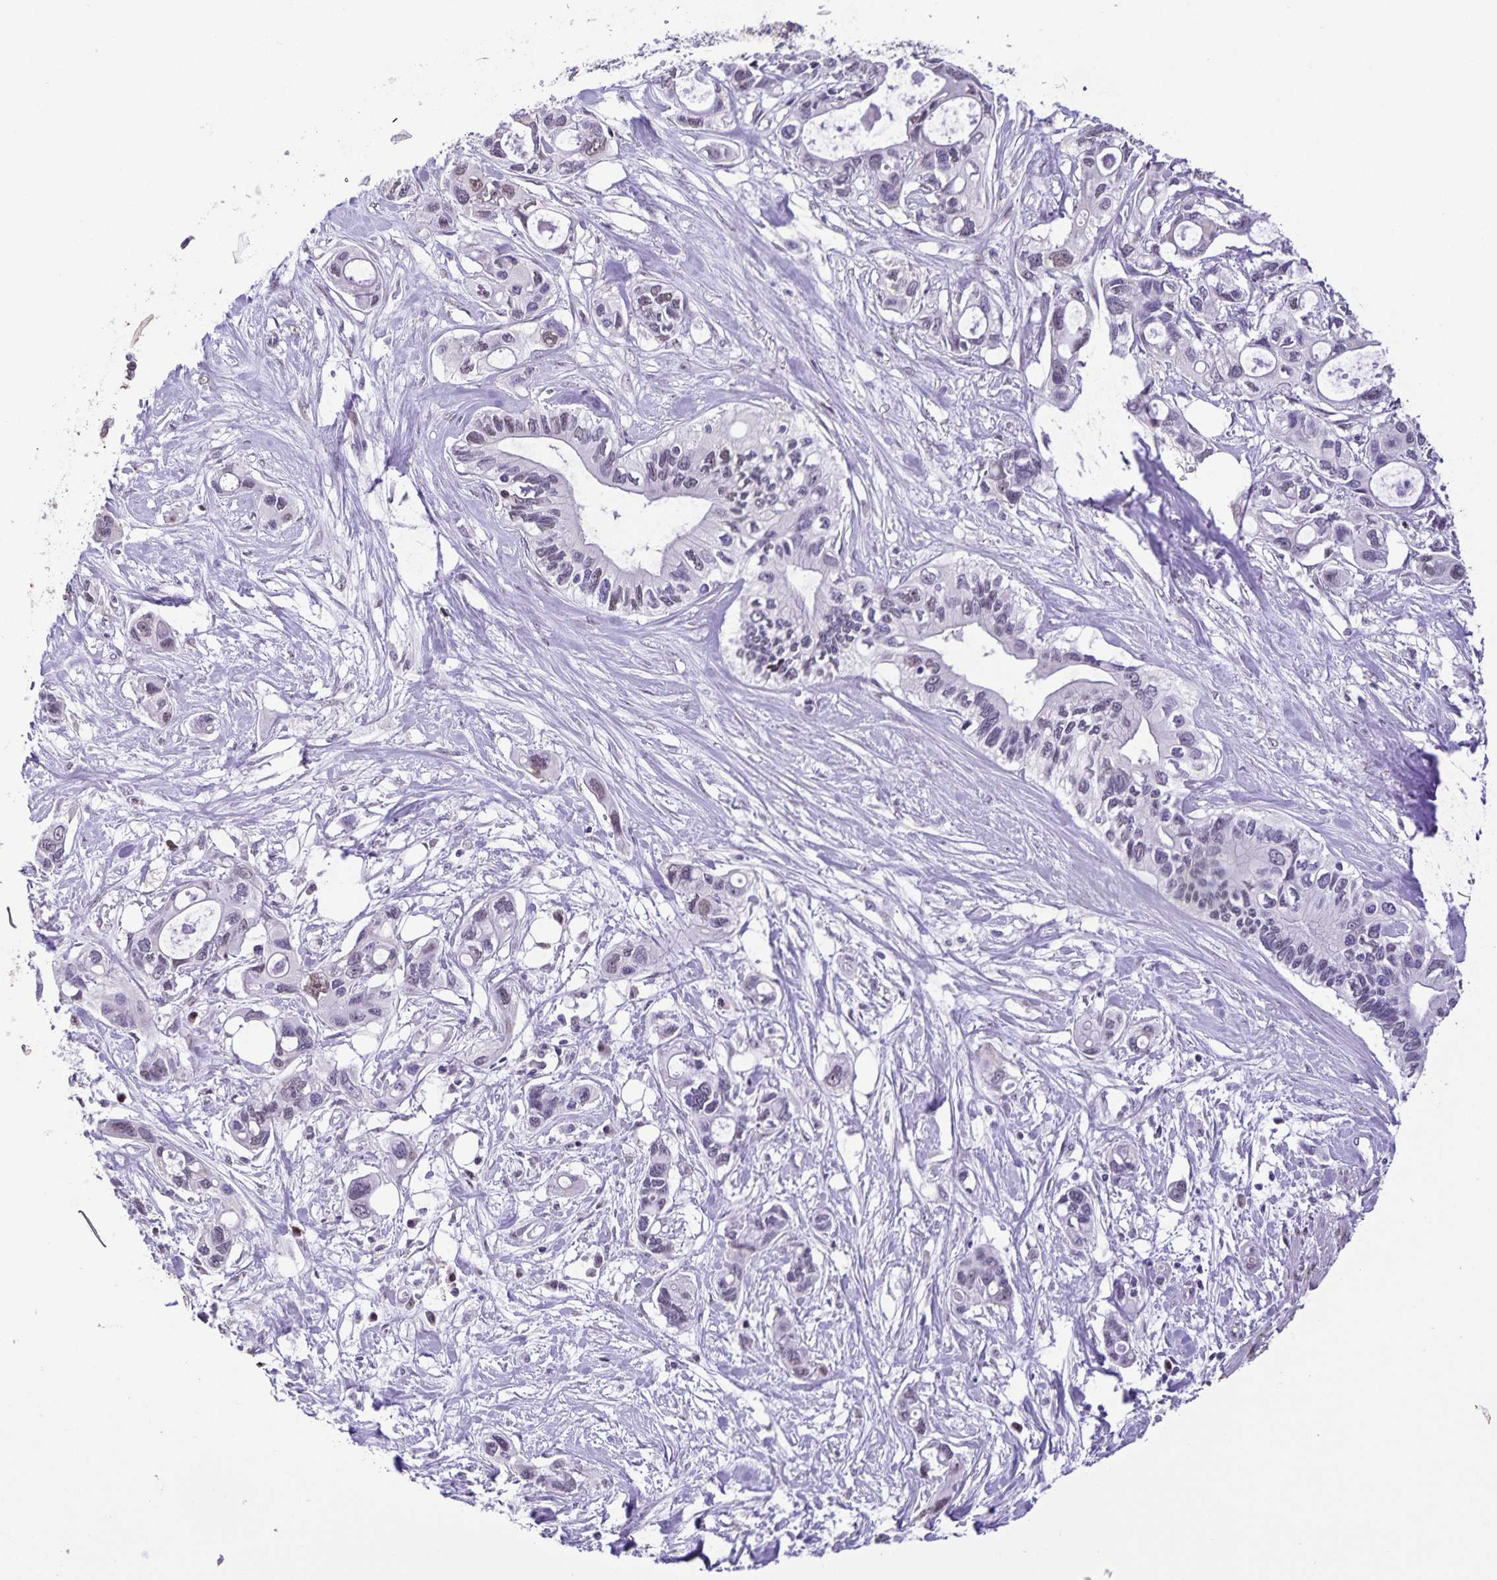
{"staining": {"intensity": "weak", "quantity": "<25%", "location": "nuclear"}, "tissue": "pancreatic cancer", "cell_type": "Tumor cells", "image_type": "cancer", "snomed": [{"axis": "morphology", "description": "Adenocarcinoma, NOS"}, {"axis": "topography", "description": "Pancreas"}], "caption": "The immunohistochemistry histopathology image has no significant positivity in tumor cells of pancreatic adenocarcinoma tissue.", "gene": "ONECUT2", "patient": {"sex": "male", "age": 60}}